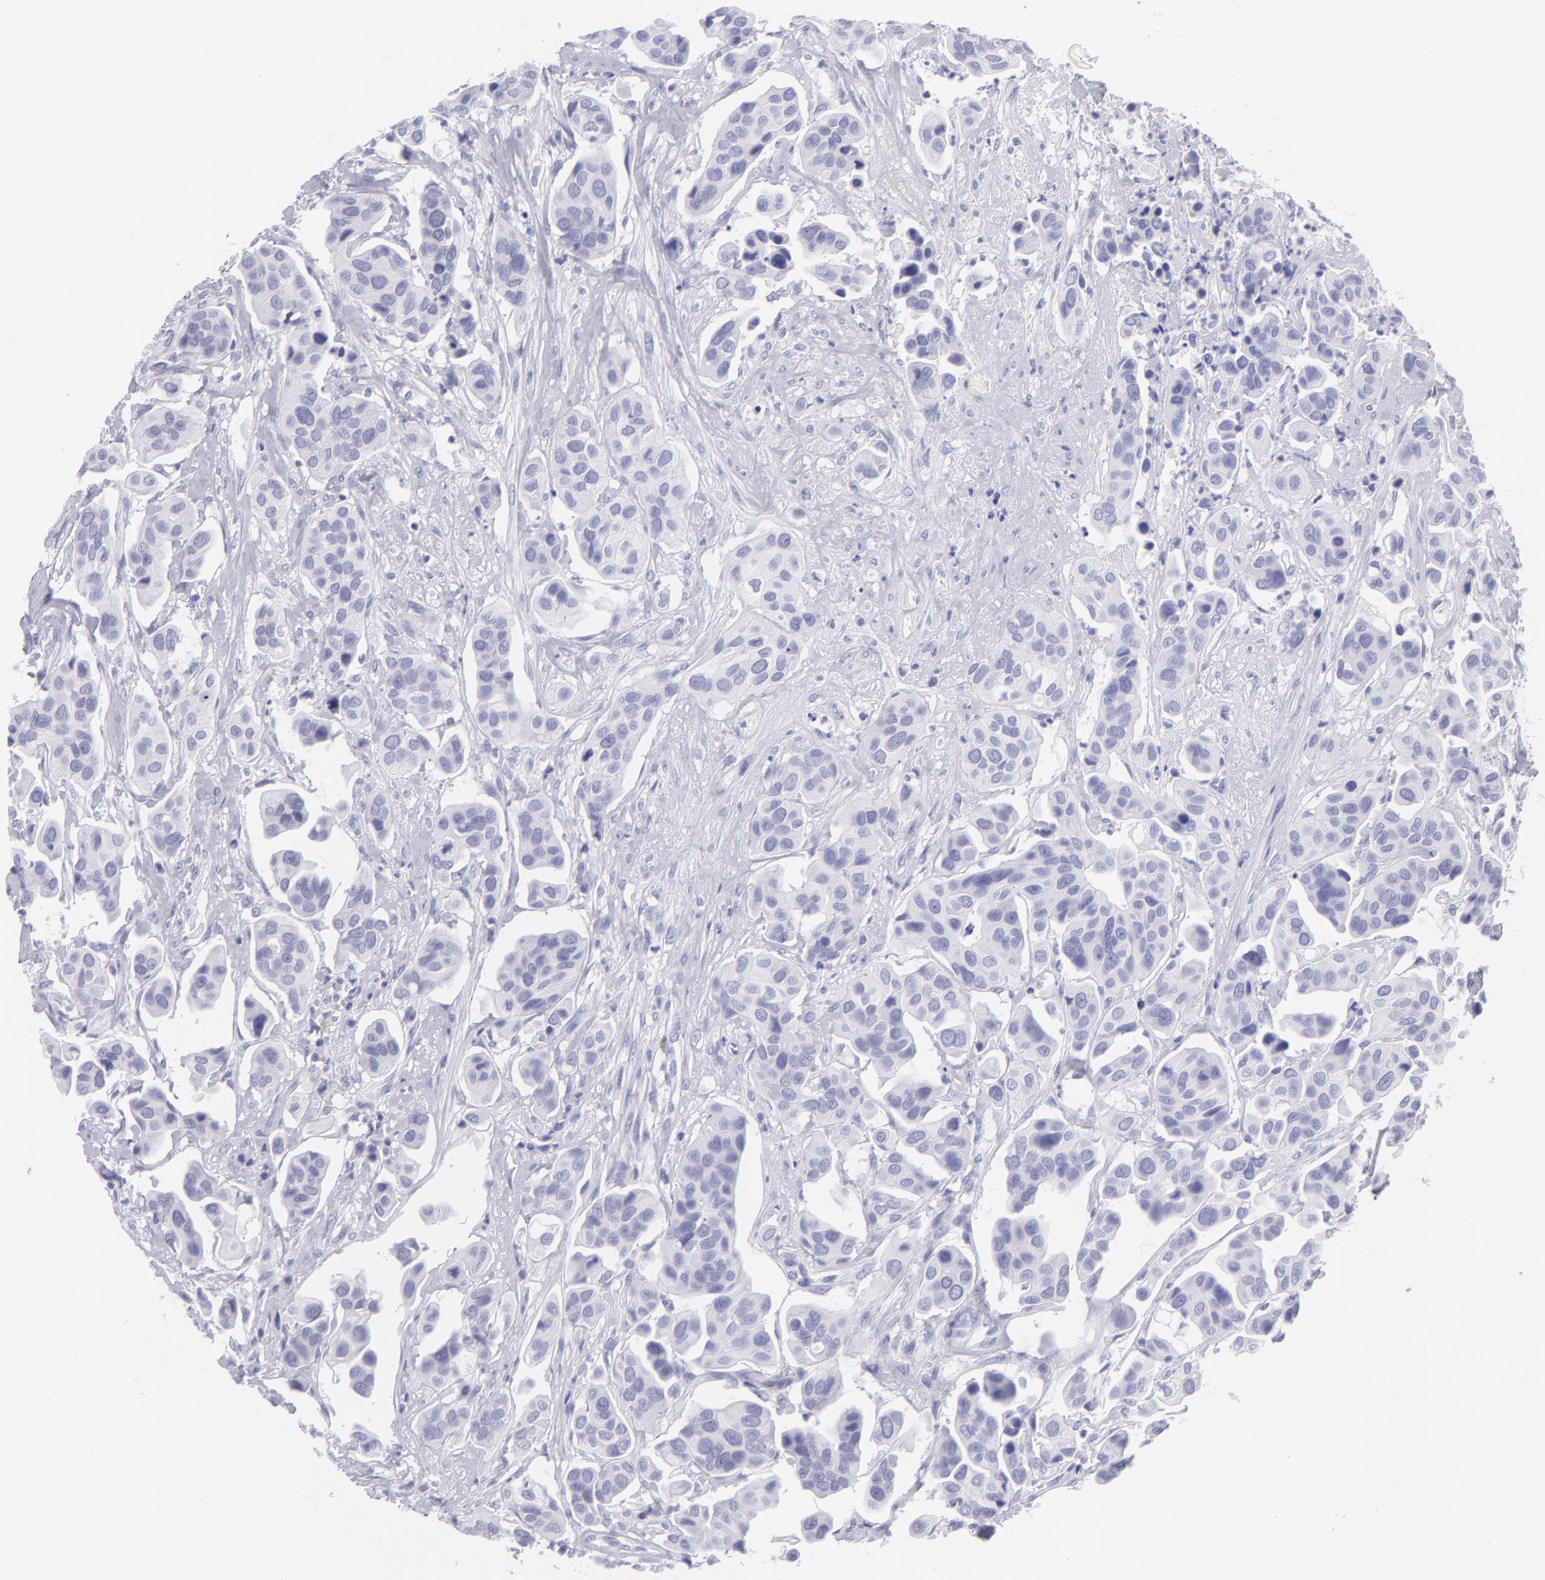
{"staining": {"intensity": "negative", "quantity": "none", "location": "none"}, "tissue": "urothelial cancer", "cell_type": "Tumor cells", "image_type": "cancer", "snomed": [{"axis": "morphology", "description": "Adenocarcinoma, NOS"}, {"axis": "topography", "description": "Urinary bladder"}], "caption": "Photomicrograph shows no significant protein expression in tumor cells of urothelial cancer. (IHC, brightfield microscopy, high magnification).", "gene": "SLC1A2", "patient": {"sex": "male", "age": 61}}